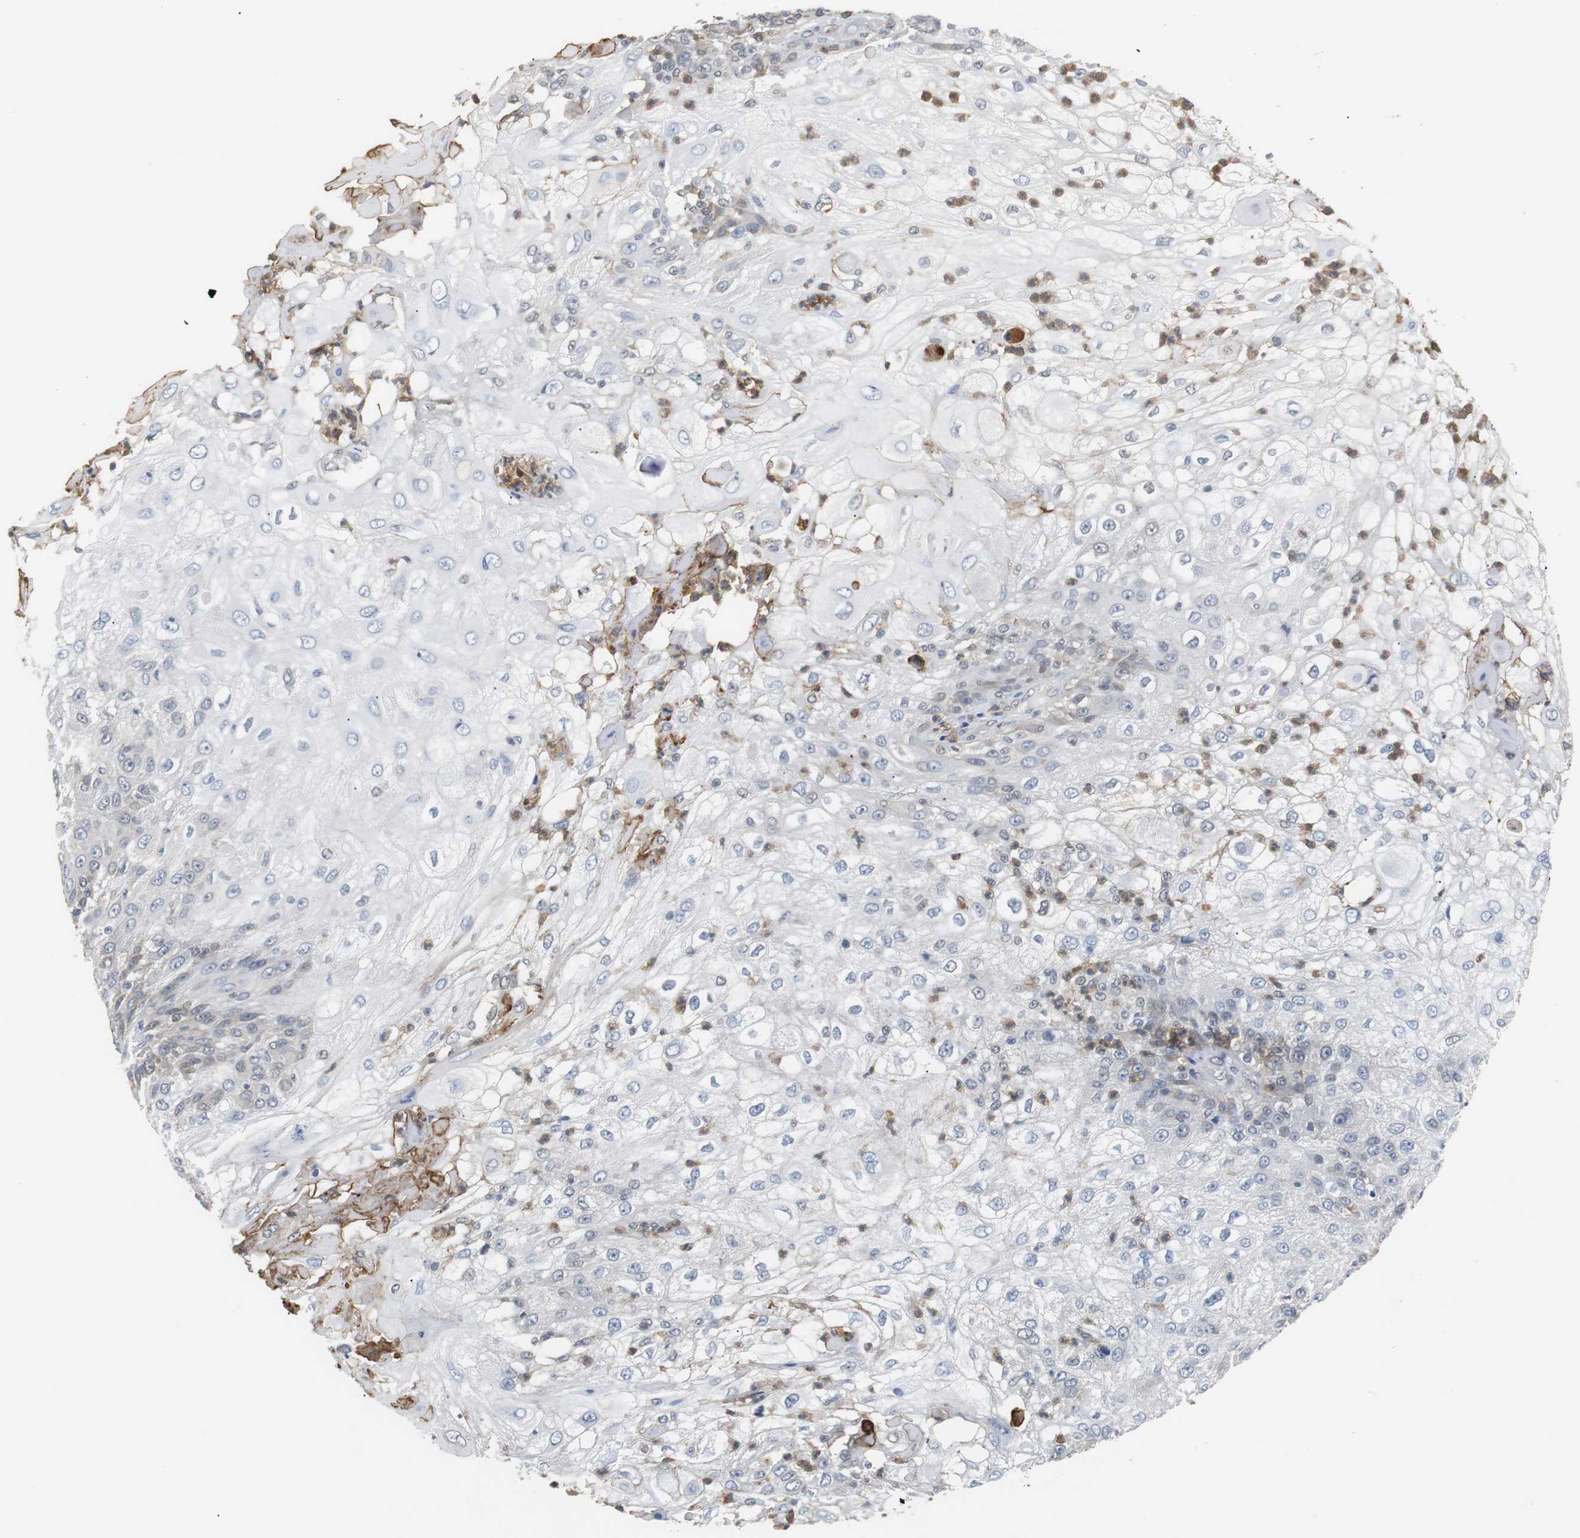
{"staining": {"intensity": "negative", "quantity": "none", "location": "none"}, "tissue": "skin cancer", "cell_type": "Tumor cells", "image_type": "cancer", "snomed": [{"axis": "morphology", "description": "Normal tissue, NOS"}, {"axis": "morphology", "description": "Squamous cell carcinoma, NOS"}, {"axis": "topography", "description": "Skin"}], "caption": "Immunohistochemistry (IHC) histopathology image of skin cancer stained for a protein (brown), which demonstrates no positivity in tumor cells.", "gene": "SIRT1", "patient": {"sex": "female", "age": 83}}